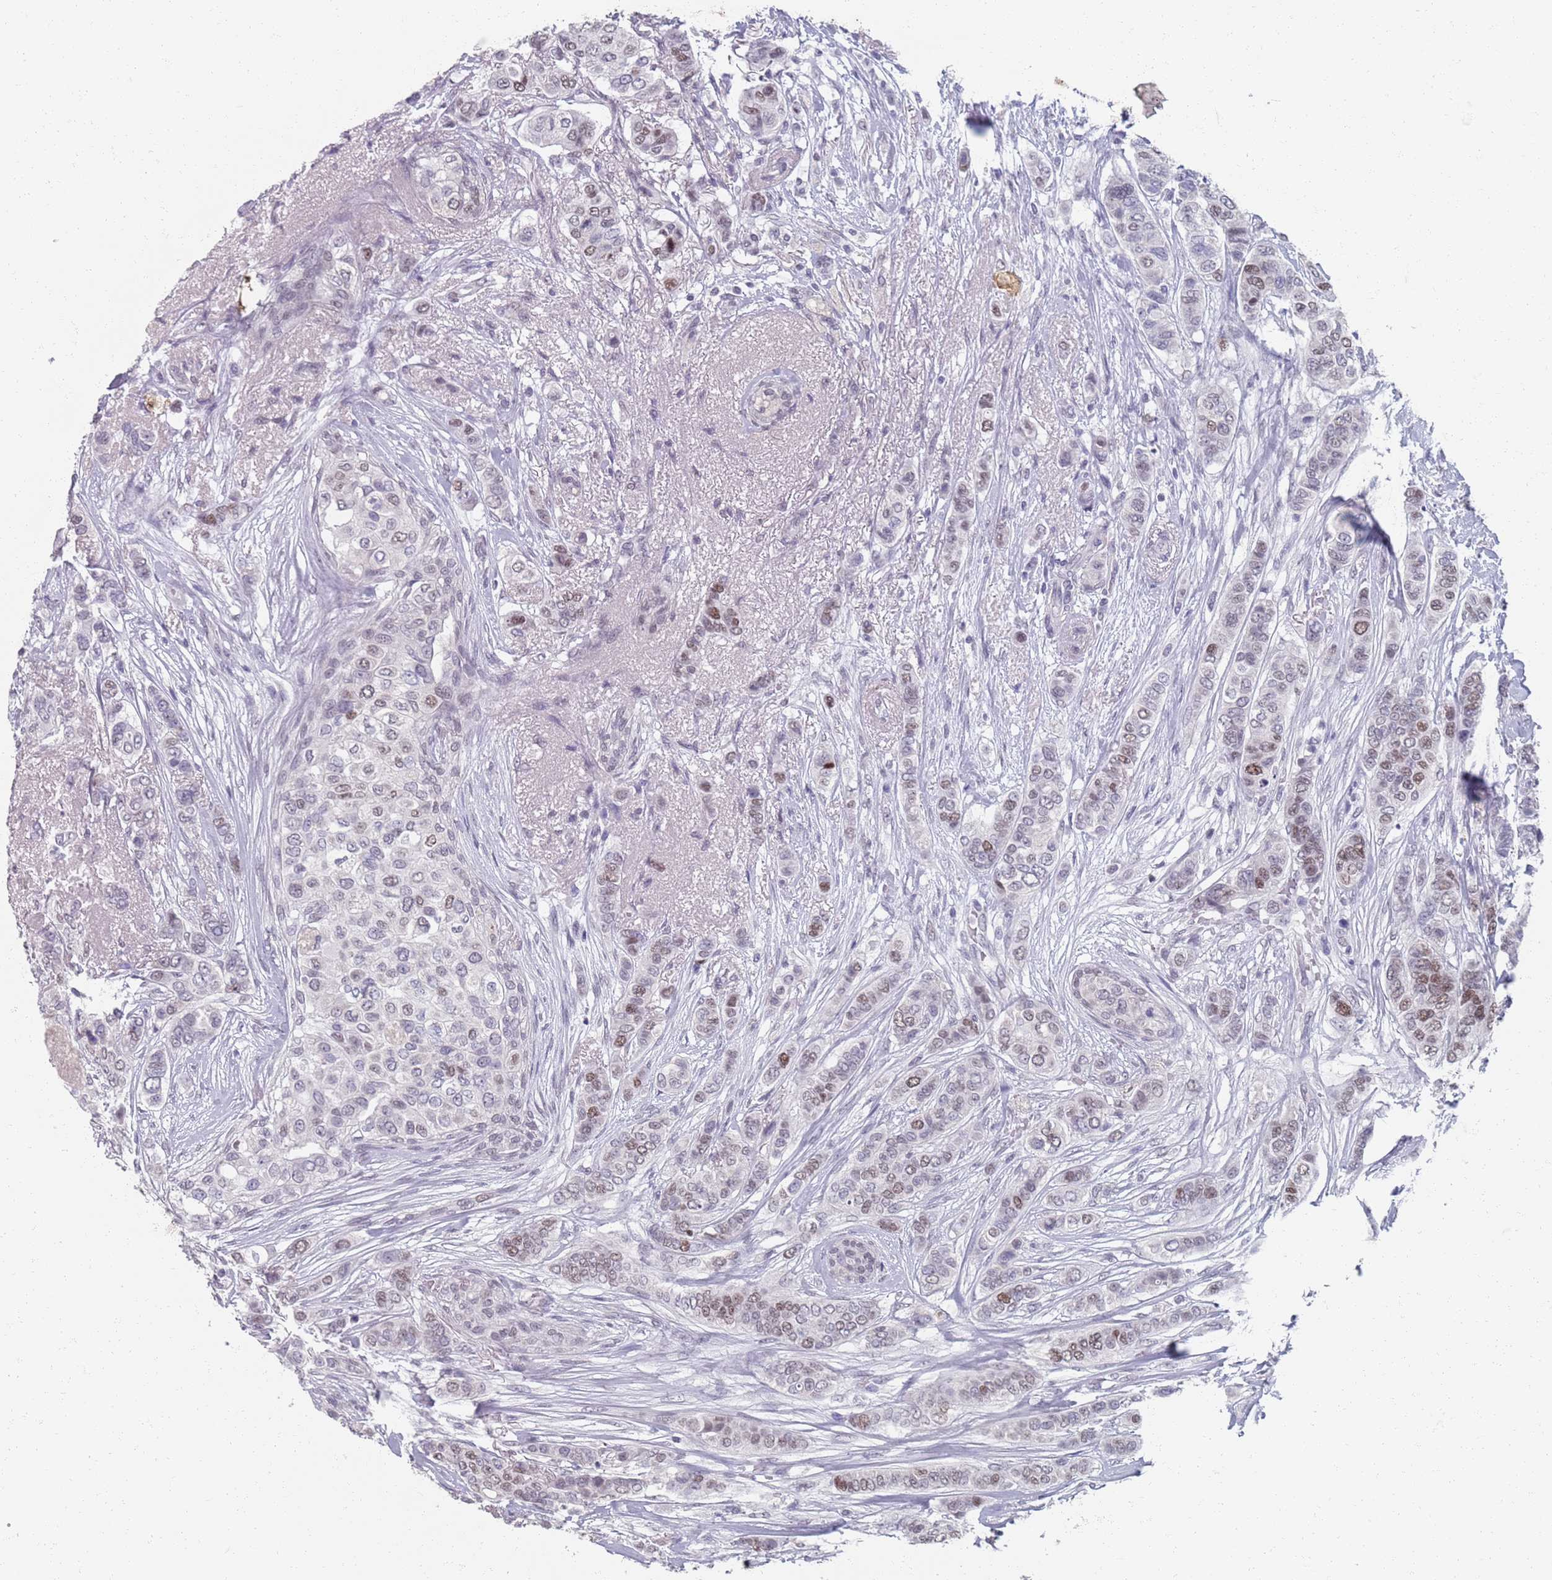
{"staining": {"intensity": "moderate", "quantity": "25%-75%", "location": "nuclear"}, "tissue": "breast cancer", "cell_type": "Tumor cells", "image_type": "cancer", "snomed": [{"axis": "morphology", "description": "Lobular carcinoma"}, {"axis": "topography", "description": "Breast"}], "caption": "Immunohistochemical staining of human lobular carcinoma (breast) demonstrates medium levels of moderate nuclear protein staining in about 25%-75% of tumor cells. (brown staining indicates protein expression, while blue staining denotes nuclei).", "gene": "SAMD1", "patient": {"sex": "female", "age": 51}}